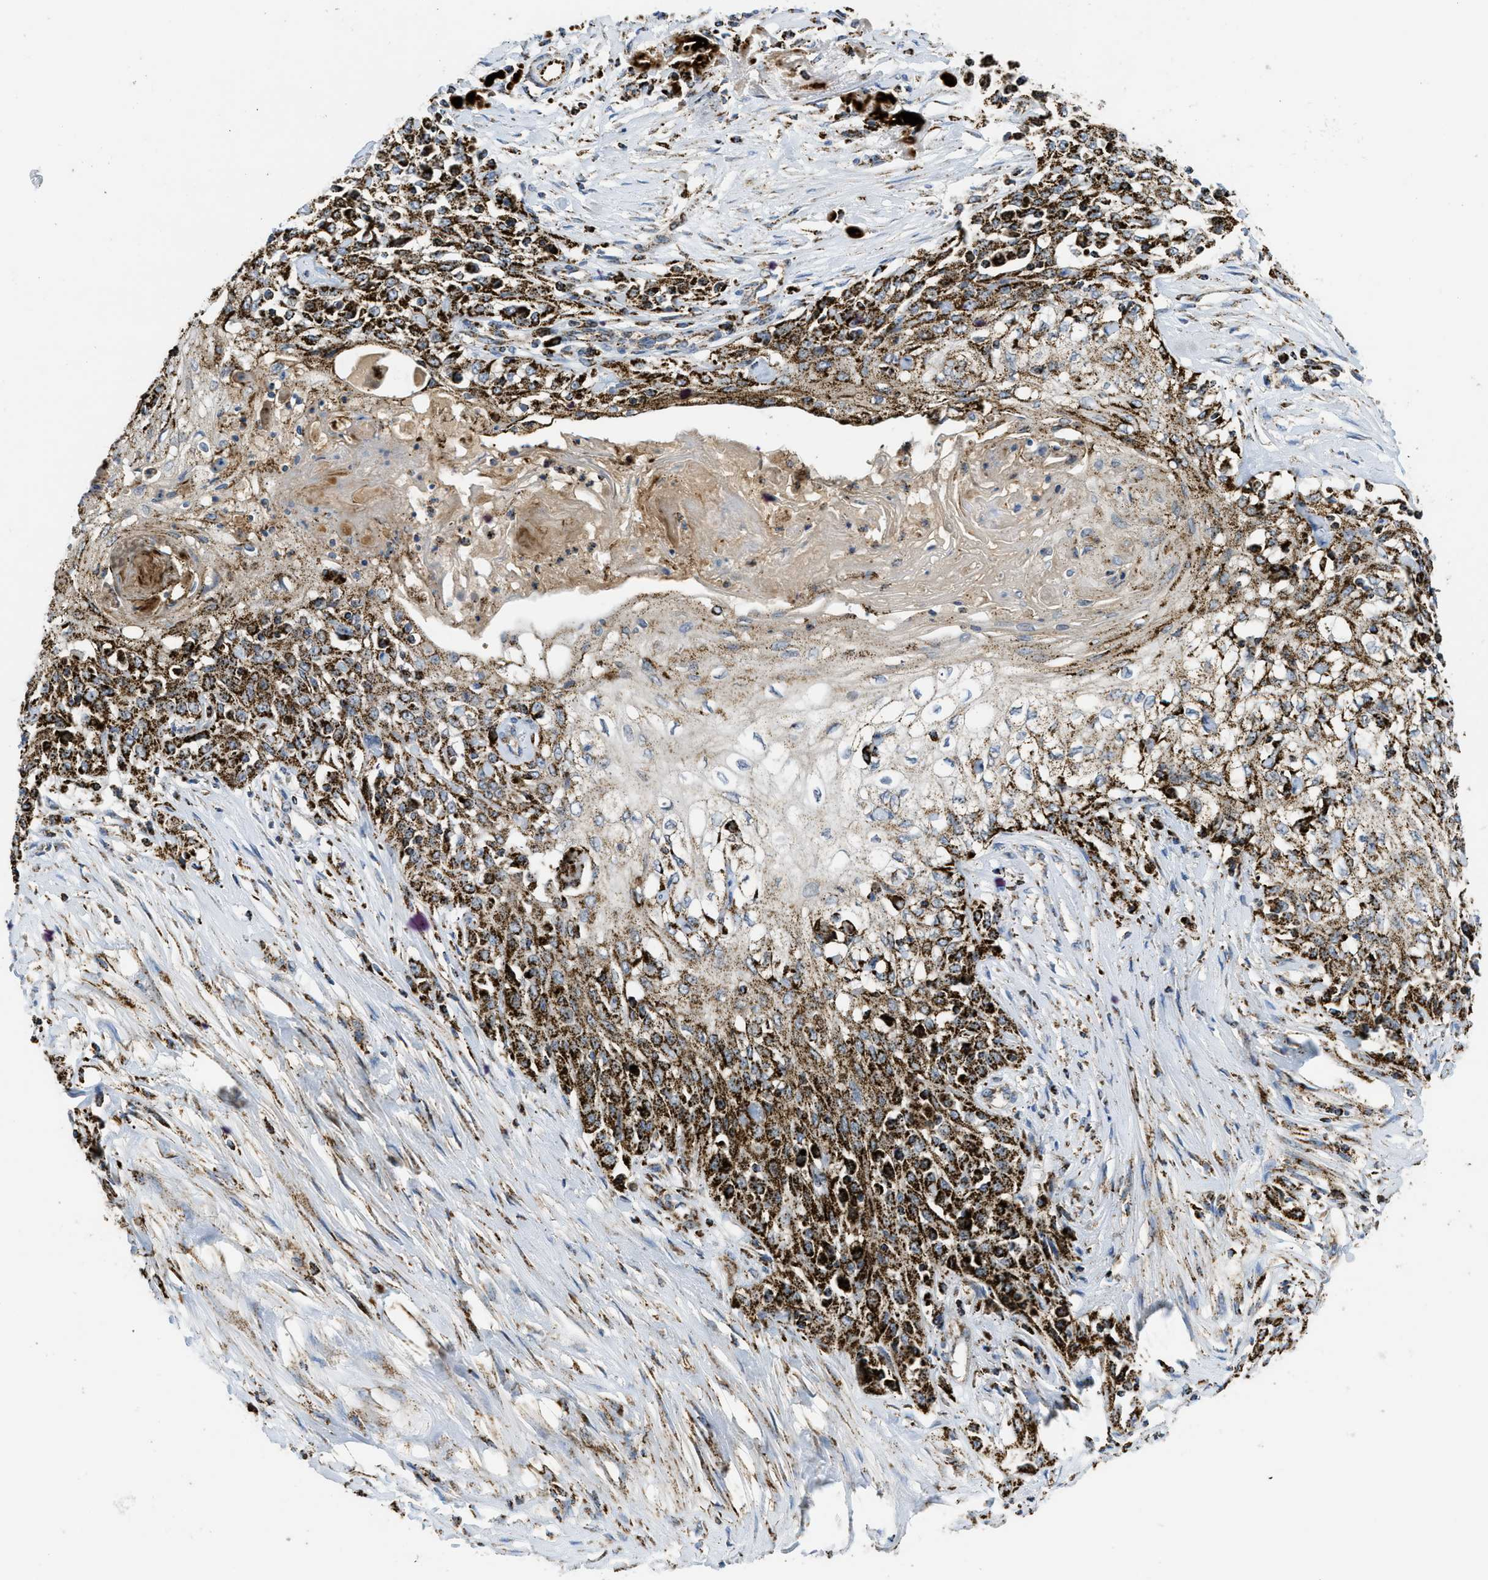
{"staining": {"intensity": "strong", "quantity": ">75%", "location": "cytoplasmic/membranous"}, "tissue": "skin cancer", "cell_type": "Tumor cells", "image_type": "cancer", "snomed": [{"axis": "morphology", "description": "Squamous cell carcinoma, NOS"}, {"axis": "morphology", "description": "Squamous cell carcinoma, metastatic, NOS"}, {"axis": "topography", "description": "Skin"}, {"axis": "topography", "description": "Lymph node"}], "caption": "This is a histology image of immunohistochemistry staining of squamous cell carcinoma (skin), which shows strong expression in the cytoplasmic/membranous of tumor cells.", "gene": "SQOR", "patient": {"sex": "male", "age": 75}}